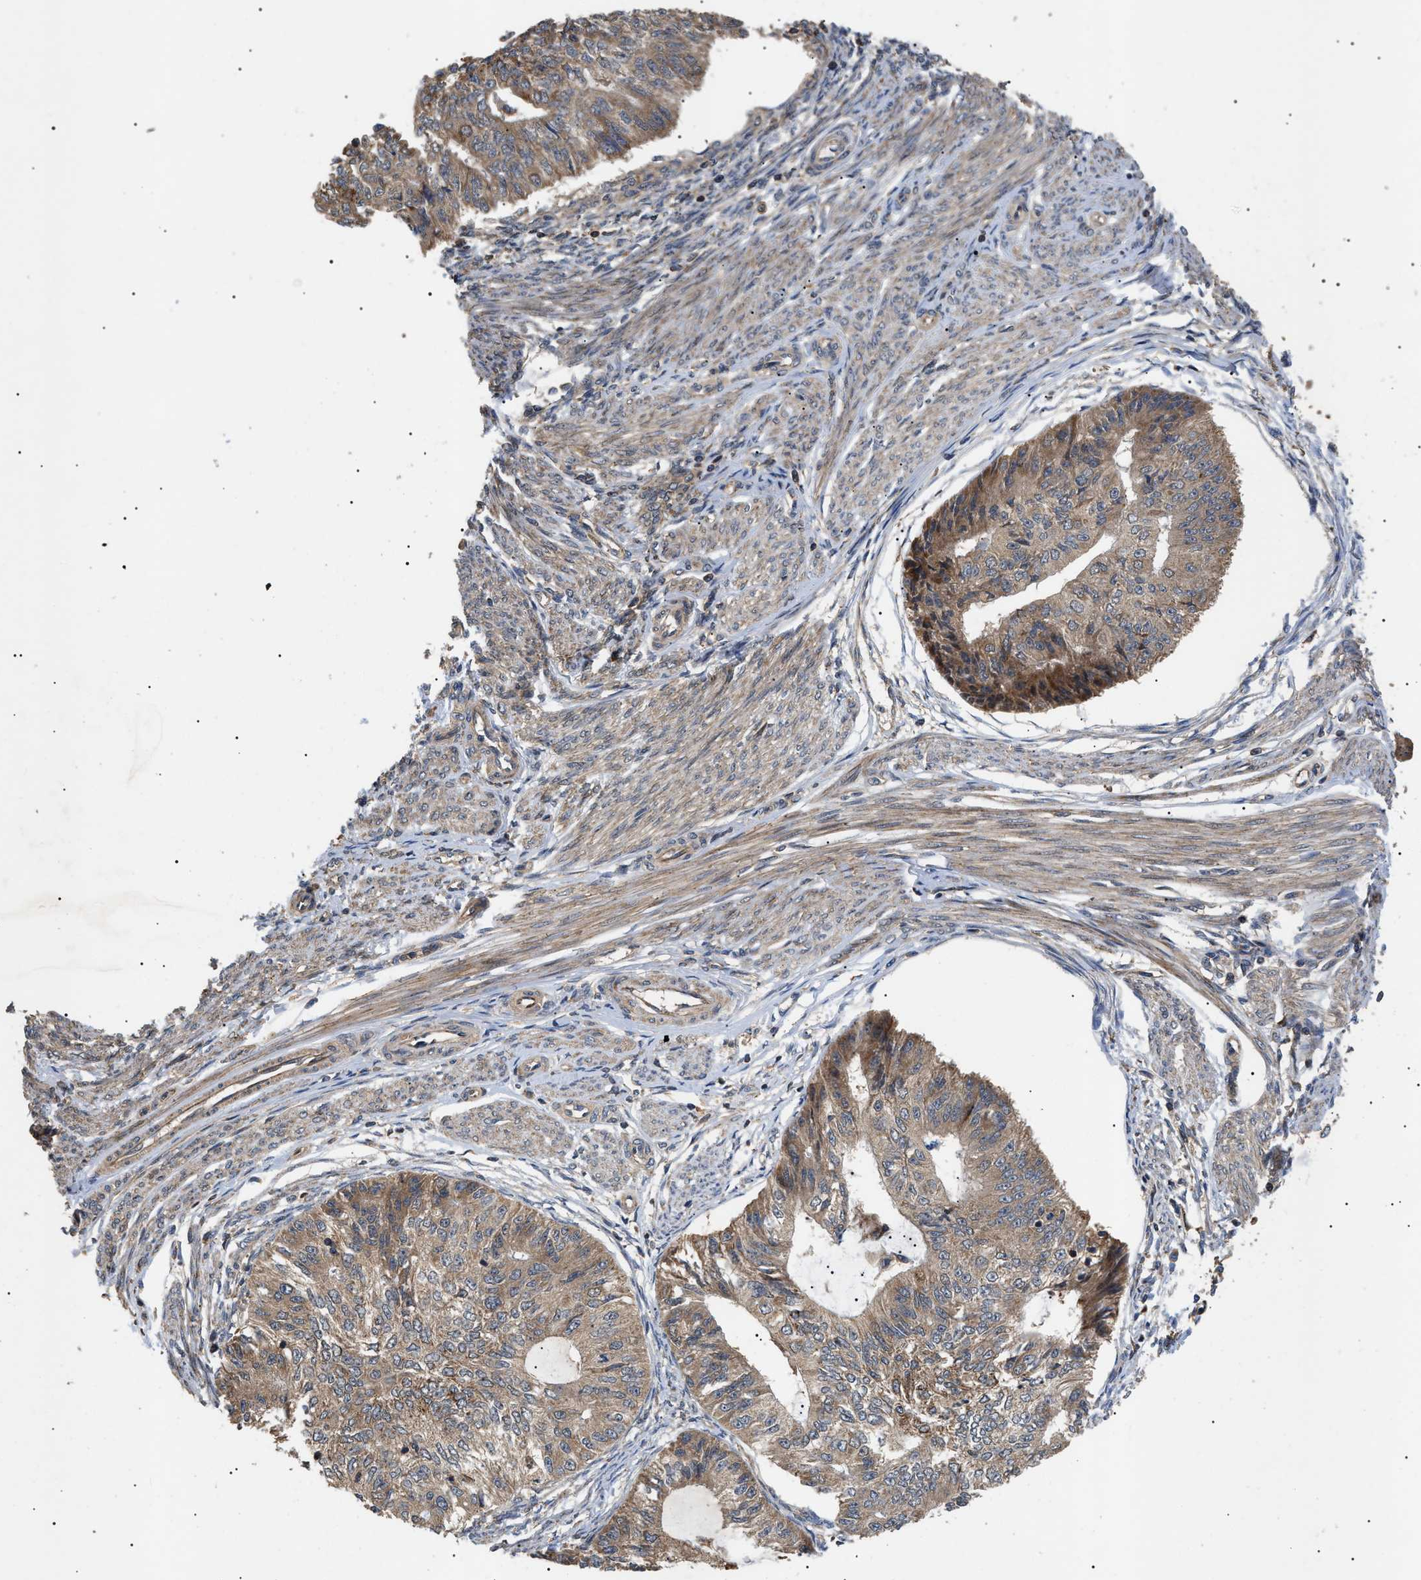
{"staining": {"intensity": "moderate", "quantity": "25%-75%", "location": "cytoplasmic/membranous"}, "tissue": "endometrial cancer", "cell_type": "Tumor cells", "image_type": "cancer", "snomed": [{"axis": "morphology", "description": "Adenocarcinoma, NOS"}, {"axis": "topography", "description": "Endometrium"}], "caption": "There is medium levels of moderate cytoplasmic/membranous expression in tumor cells of endometrial cancer (adenocarcinoma), as demonstrated by immunohistochemical staining (brown color).", "gene": "ASTL", "patient": {"sex": "female", "age": 32}}